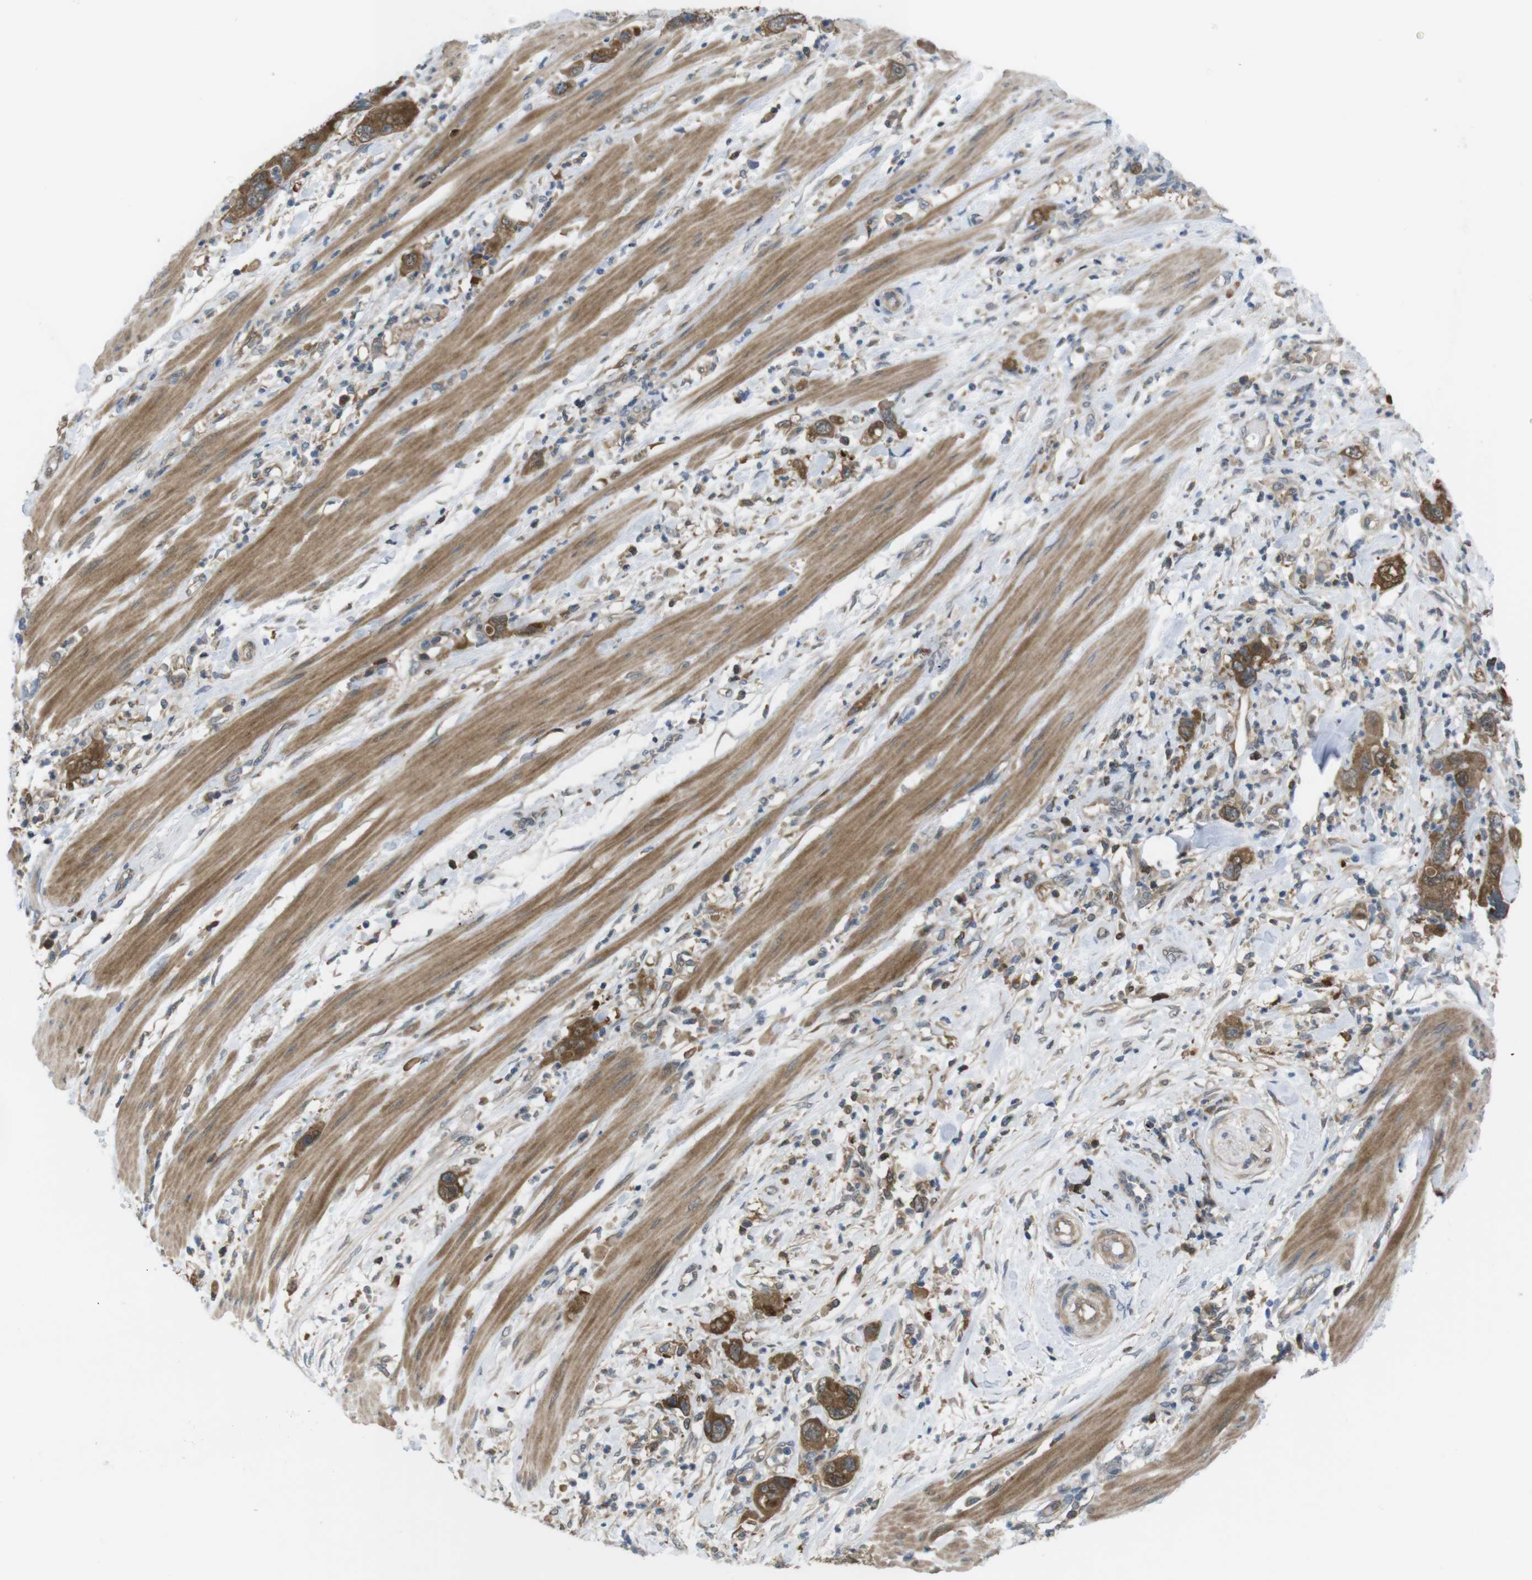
{"staining": {"intensity": "strong", "quantity": ">75%", "location": "cytoplasmic/membranous"}, "tissue": "pancreatic cancer", "cell_type": "Tumor cells", "image_type": "cancer", "snomed": [{"axis": "morphology", "description": "Adenocarcinoma, NOS"}, {"axis": "topography", "description": "Pancreas"}], "caption": "There is high levels of strong cytoplasmic/membranous positivity in tumor cells of pancreatic cancer (adenocarcinoma), as demonstrated by immunohistochemical staining (brown color).", "gene": "MTHFD1", "patient": {"sex": "female", "age": 71}}